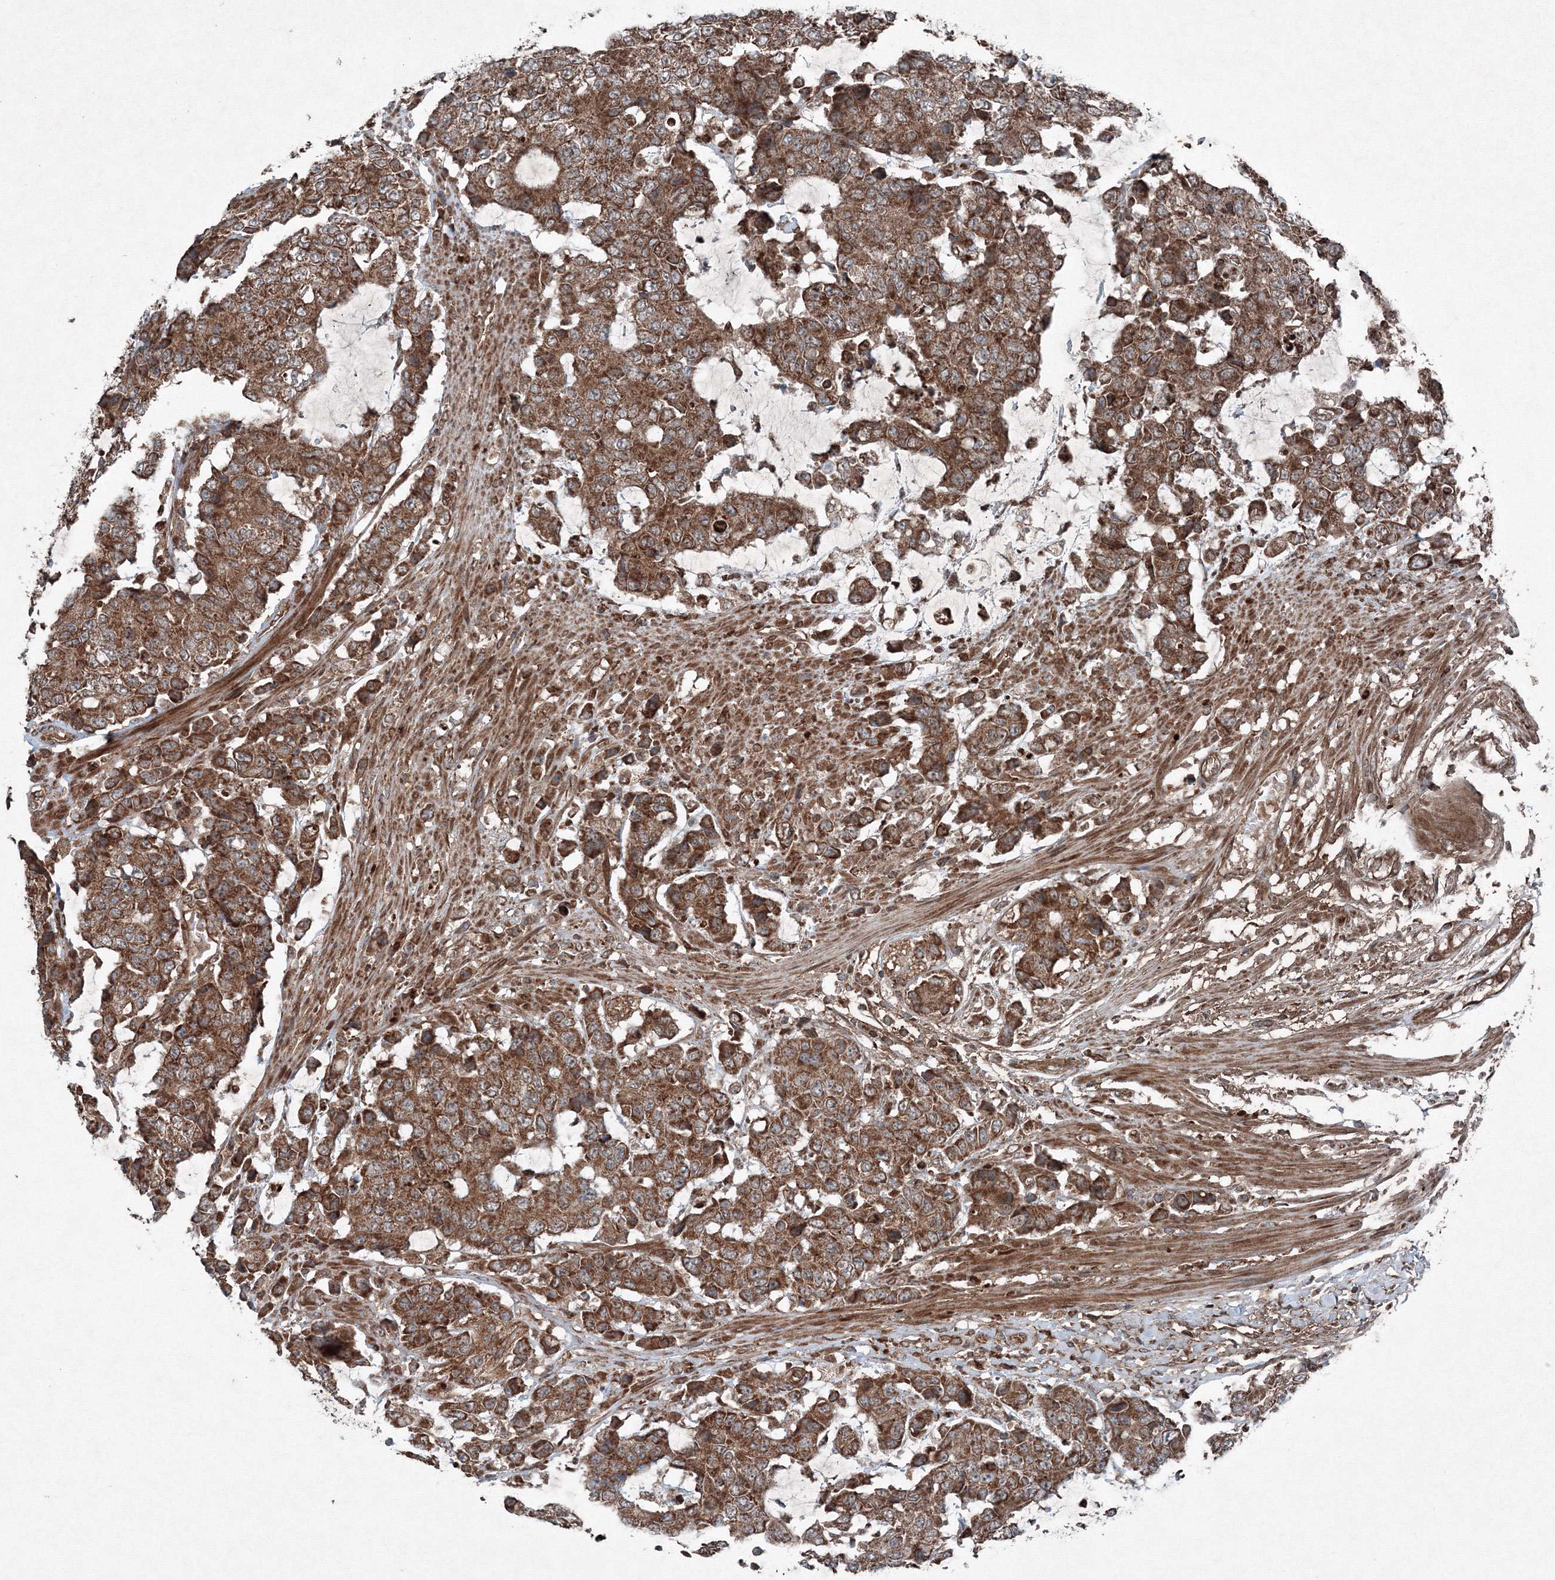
{"staining": {"intensity": "strong", "quantity": ">75%", "location": "cytoplasmic/membranous"}, "tissue": "colorectal cancer", "cell_type": "Tumor cells", "image_type": "cancer", "snomed": [{"axis": "morphology", "description": "Adenocarcinoma, NOS"}, {"axis": "topography", "description": "Colon"}], "caption": "Adenocarcinoma (colorectal) stained for a protein exhibits strong cytoplasmic/membranous positivity in tumor cells.", "gene": "COPS7B", "patient": {"sex": "female", "age": 86}}